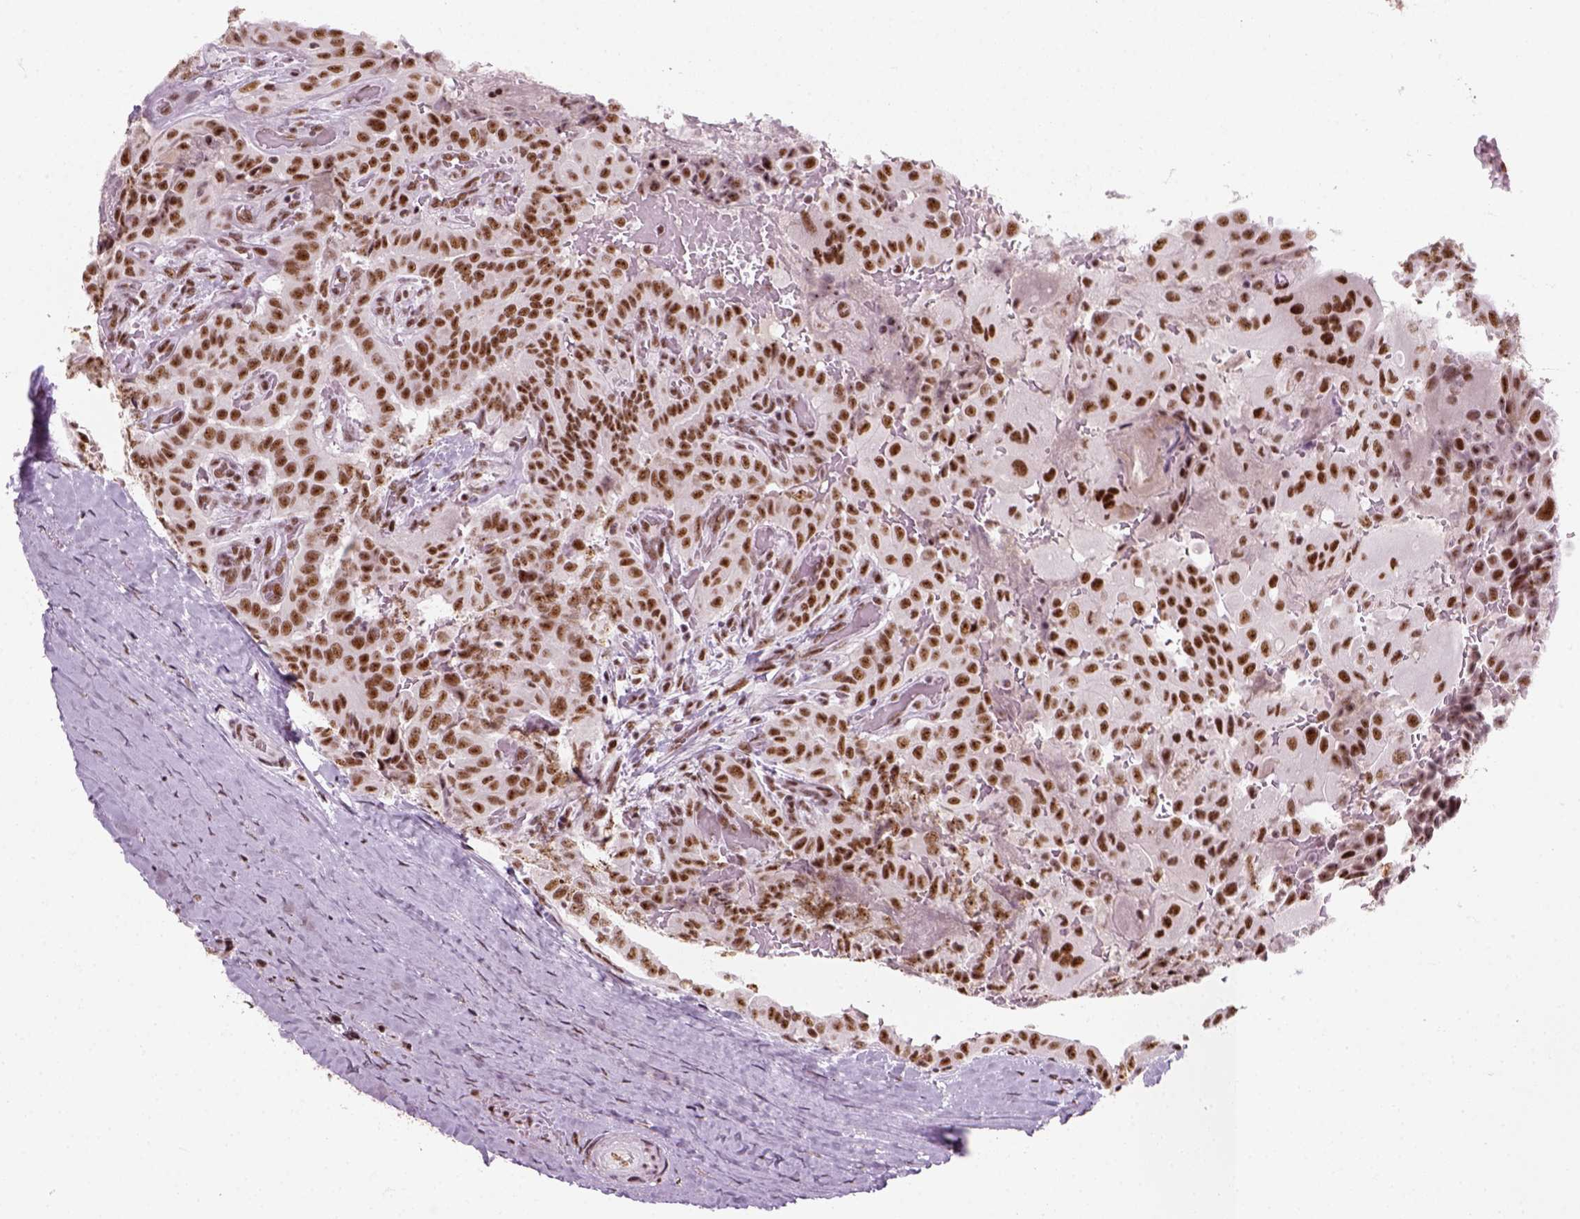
{"staining": {"intensity": "moderate", "quantity": ">75%", "location": "nuclear"}, "tissue": "thyroid cancer", "cell_type": "Tumor cells", "image_type": "cancer", "snomed": [{"axis": "morphology", "description": "Papillary adenocarcinoma, NOS"}, {"axis": "morphology", "description": "Papillary adenoma metastatic"}, {"axis": "topography", "description": "Thyroid gland"}], "caption": "DAB immunohistochemical staining of human thyroid cancer (papillary adenocarcinoma) exhibits moderate nuclear protein expression in approximately >75% of tumor cells. (Brightfield microscopy of DAB IHC at high magnification).", "gene": "GTF2F1", "patient": {"sex": "female", "age": 50}}